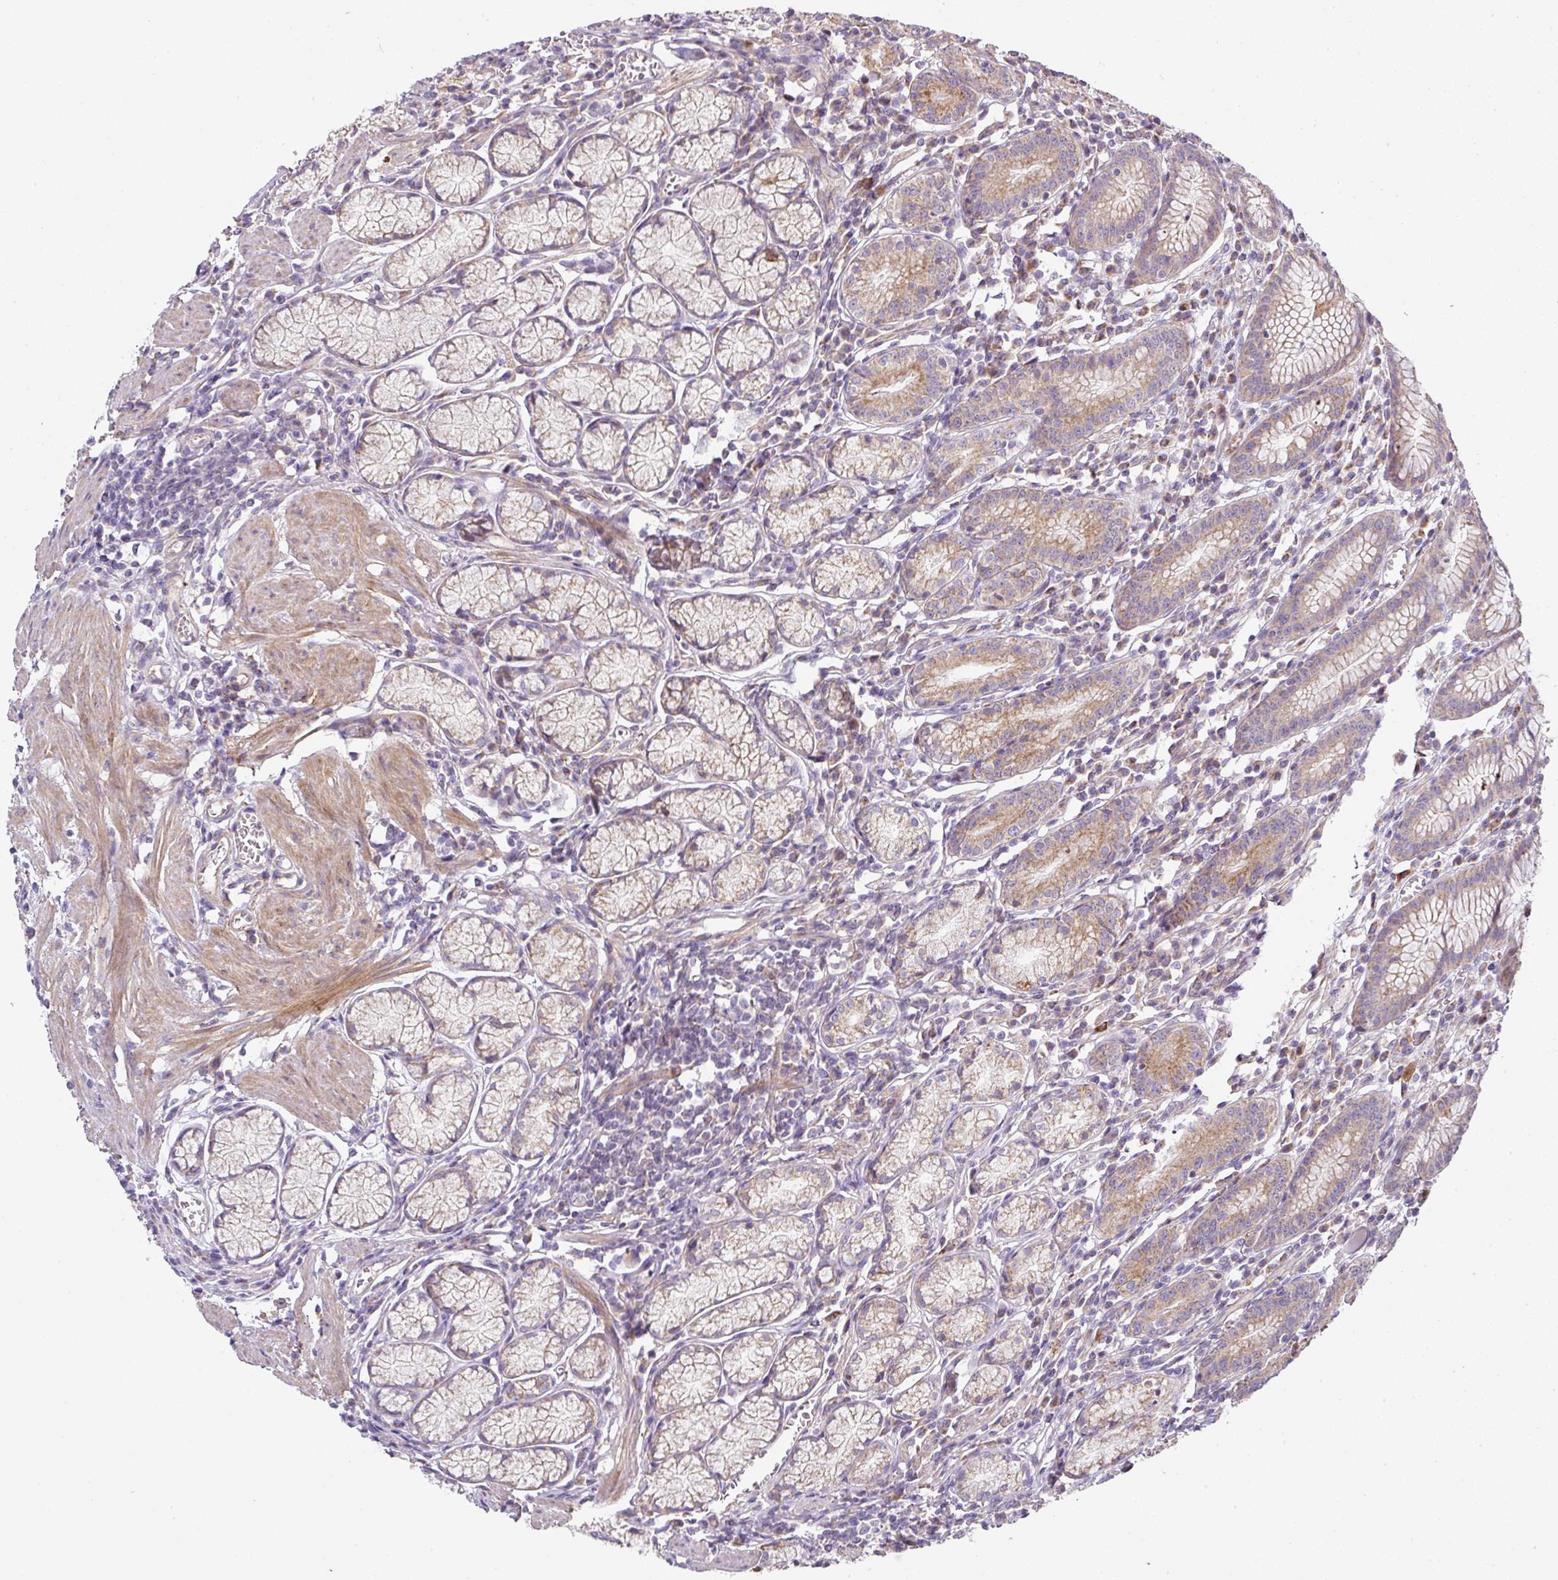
{"staining": {"intensity": "strong", "quantity": "25%-75%", "location": "cytoplasmic/membranous"}, "tissue": "stomach", "cell_type": "Glandular cells", "image_type": "normal", "snomed": [{"axis": "morphology", "description": "Normal tissue, NOS"}, {"axis": "topography", "description": "Stomach"}], "caption": "IHC of unremarkable human stomach shows high levels of strong cytoplasmic/membranous expression in about 25%-75% of glandular cells.", "gene": "STK35", "patient": {"sex": "male", "age": 55}}